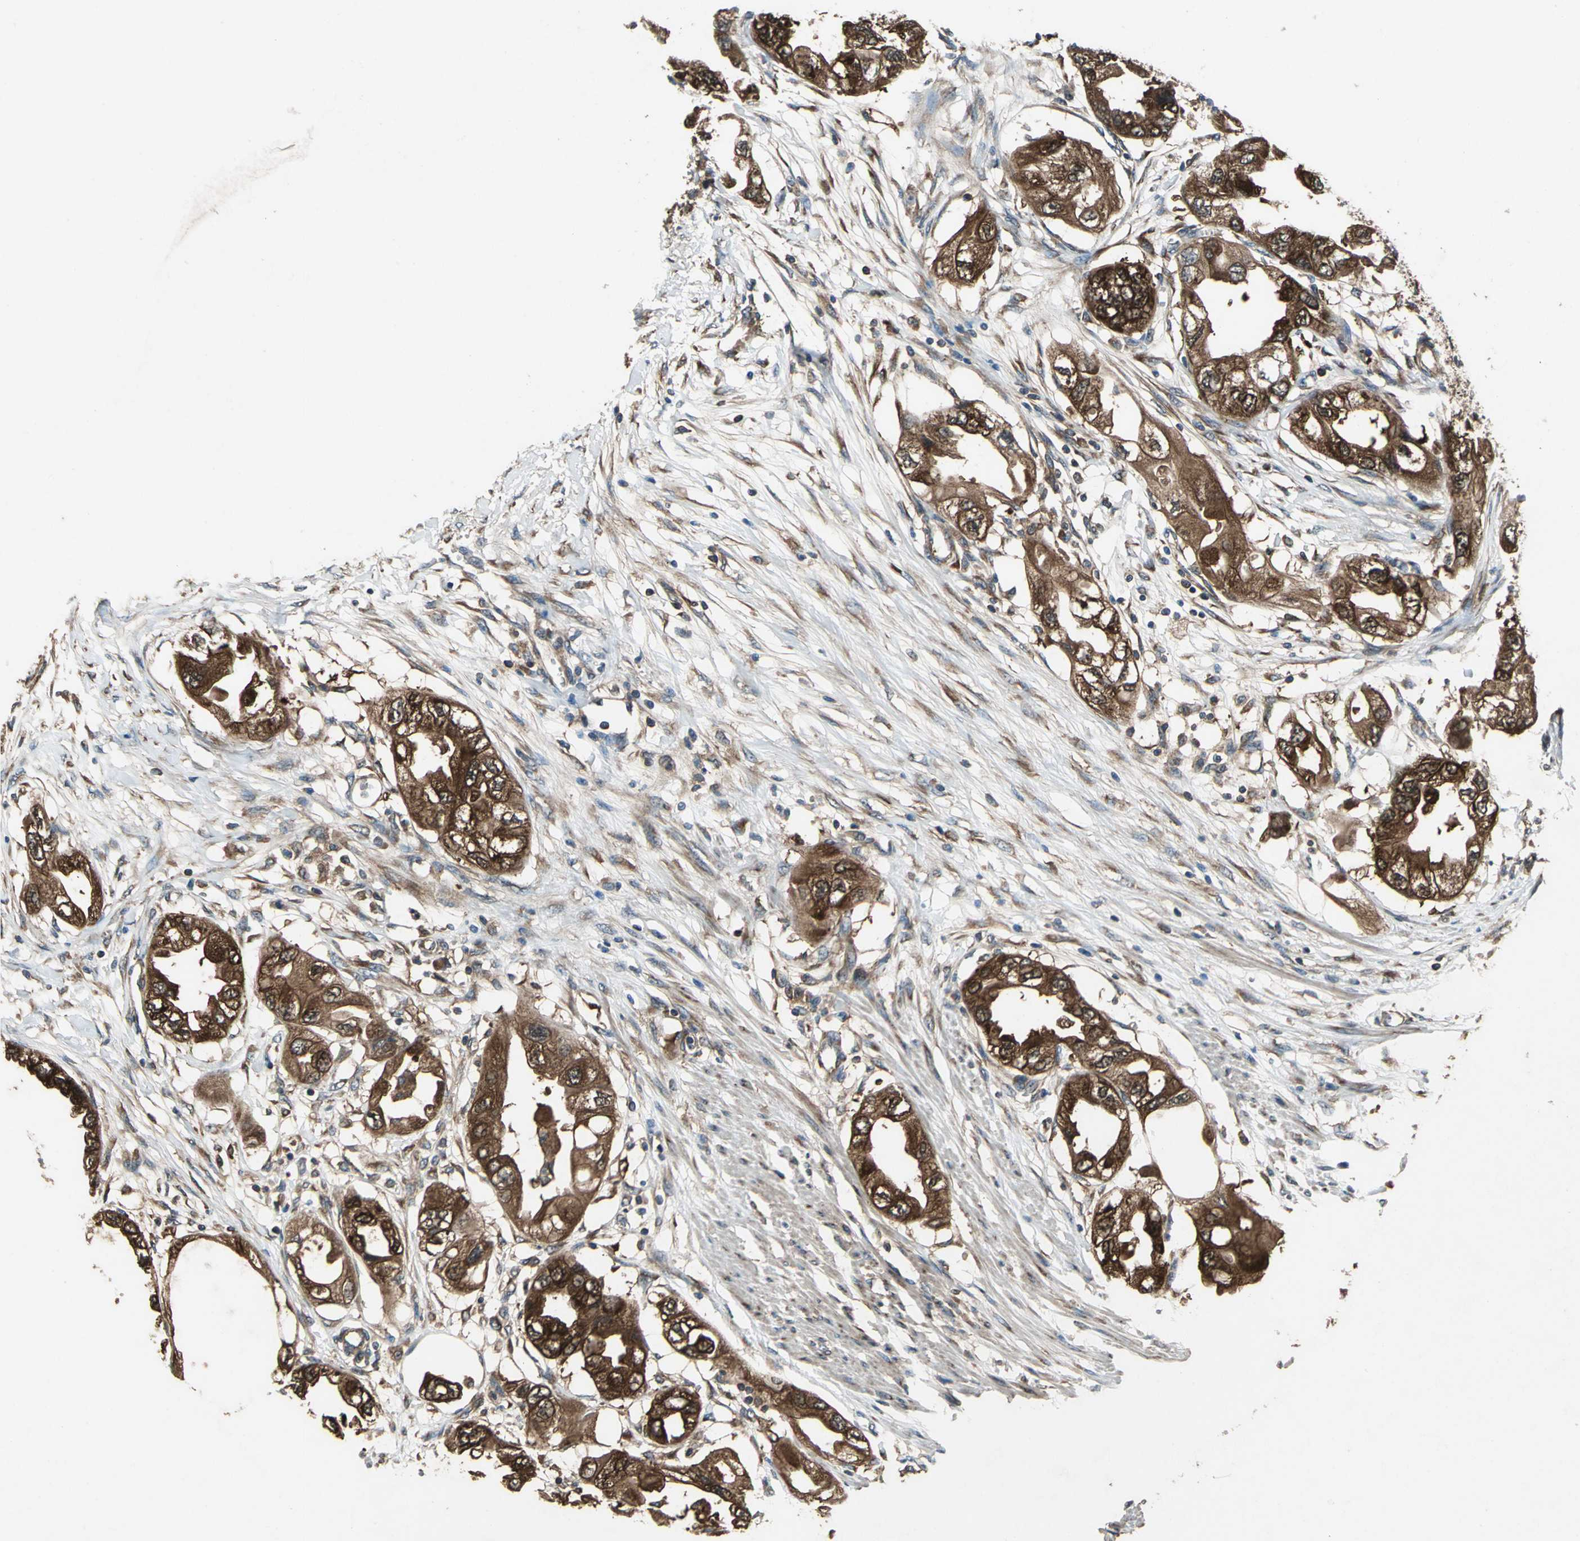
{"staining": {"intensity": "strong", "quantity": ">75%", "location": "cytoplasmic/membranous"}, "tissue": "endometrial cancer", "cell_type": "Tumor cells", "image_type": "cancer", "snomed": [{"axis": "morphology", "description": "Adenocarcinoma, NOS"}, {"axis": "topography", "description": "Endometrium"}], "caption": "Human endometrial cancer stained with a protein marker displays strong staining in tumor cells.", "gene": "CAPN1", "patient": {"sex": "female", "age": 67}}